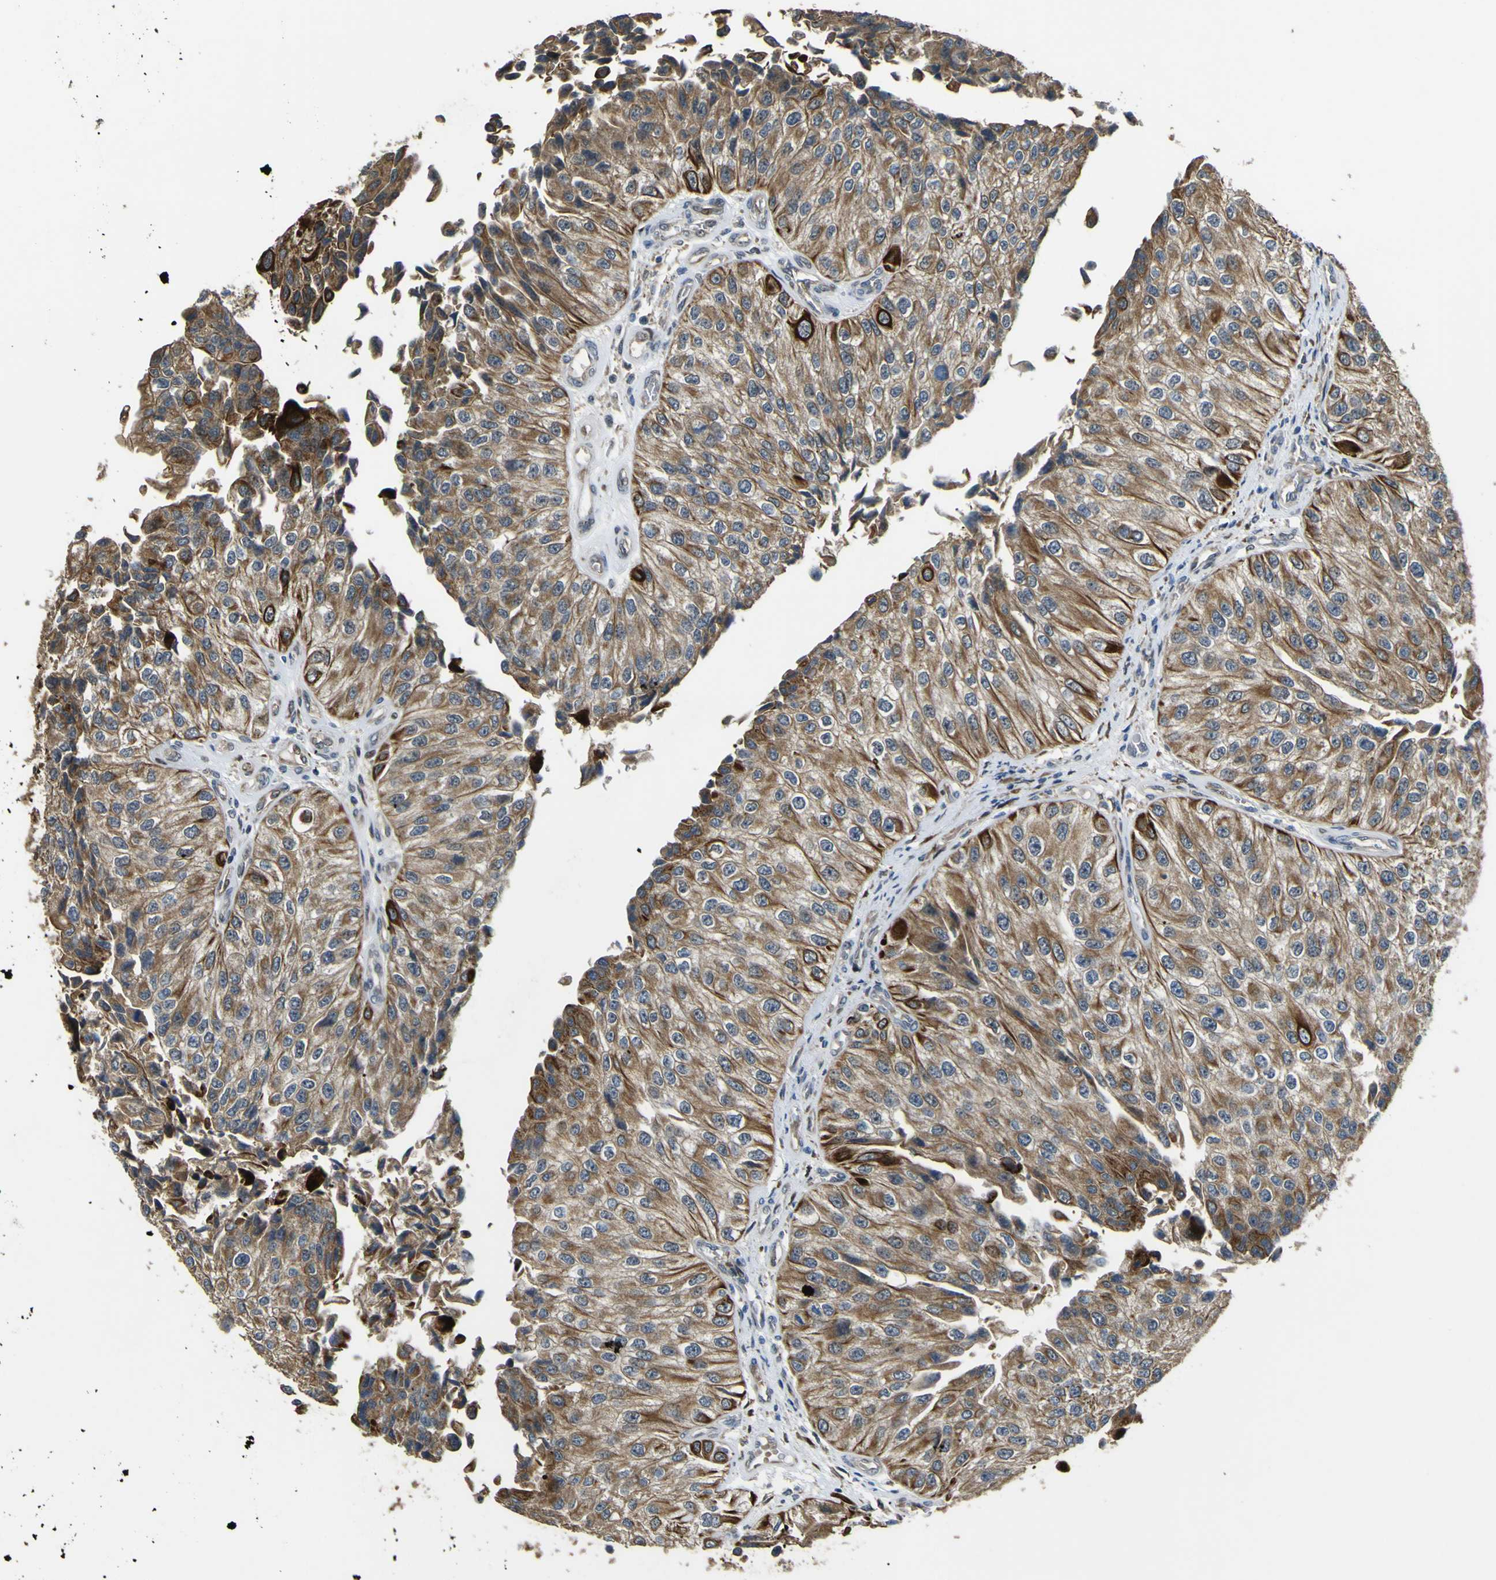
{"staining": {"intensity": "moderate", "quantity": ">75%", "location": "cytoplasmic/membranous"}, "tissue": "urothelial cancer", "cell_type": "Tumor cells", "image_type": "cancer", "snomed": [{"axis": "morphology", "description": "Urothelial carcinoma, High grade"}, {"axis": "topography", "description": "Kidney"}, {"axis": "topography", "description": "Urinary bladder"}], "caption": "An immunohistochemistry image of tumor tissue is shown. Protein staining in brown shows moderate cytoplasmic/membranous positivity in high-grade urothelial carcinoma within tumor cells.", "gene": "LBHD1", "patient": {"sex": "male", "age": 77}}